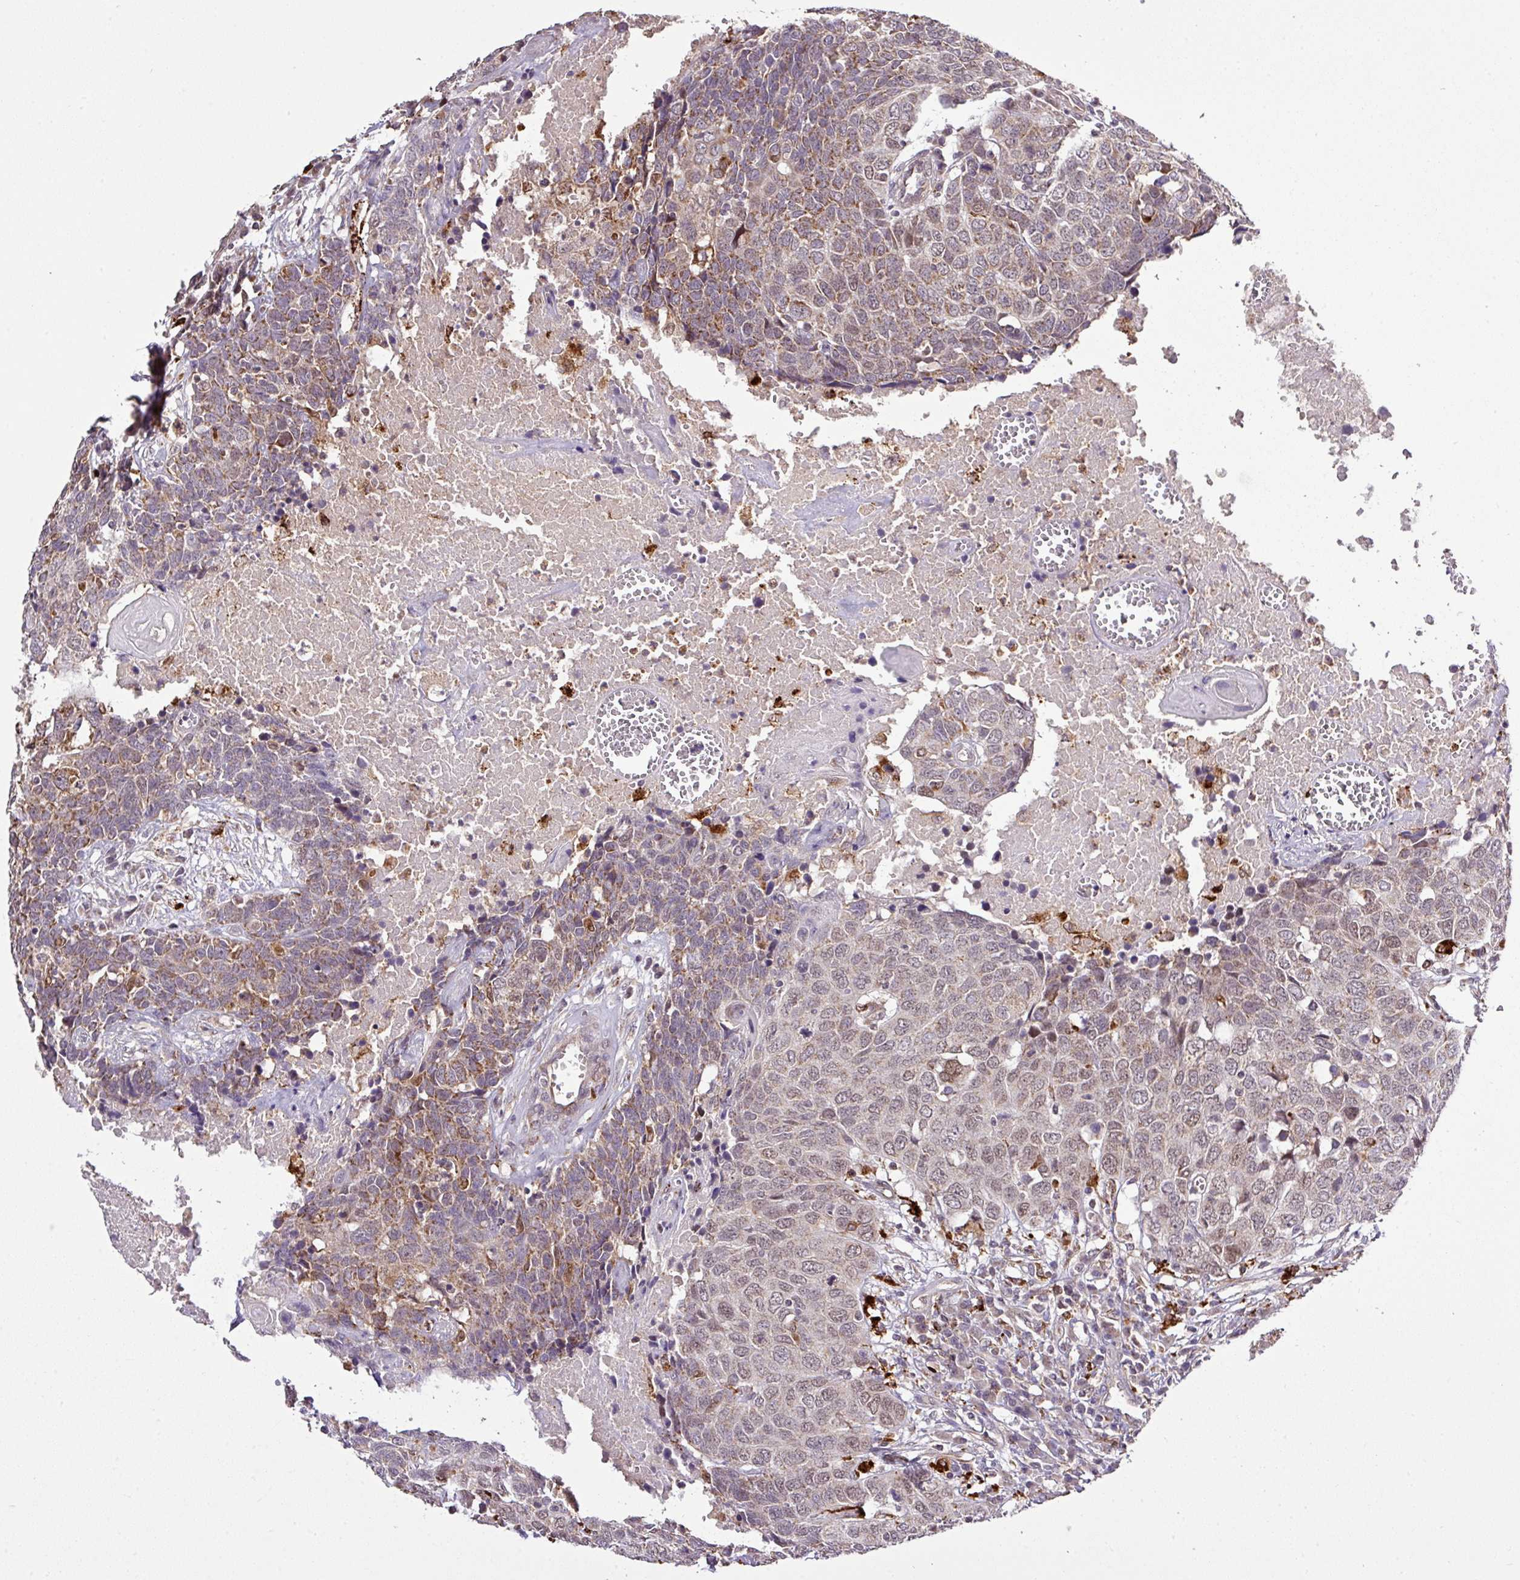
{"staining": {"intensity": "moderate", "quantity": "25%-75%", "location": "cytoplasmic/membranous,nuclear"}, "tissue": "head and neck cancer", "cell_type": "Tumor cells", "image_type": "cancer", "snomed": [{"axis": "morphology", "description": "Squamous cell carcinoma, NOS"}, {"axis": "topography", "description": "Head-Neck"}], "caption": "A high-resolution image shows immunohistochemistry (IHC) staining of head and neck squamous cell carcinoma, which shows moderate cytoplasmic/membranous and nuclear expression in approximately 25%-75% of tumor cells.", "gene": "SMCO4", "patient": {"sex": "male", "age": 66}}